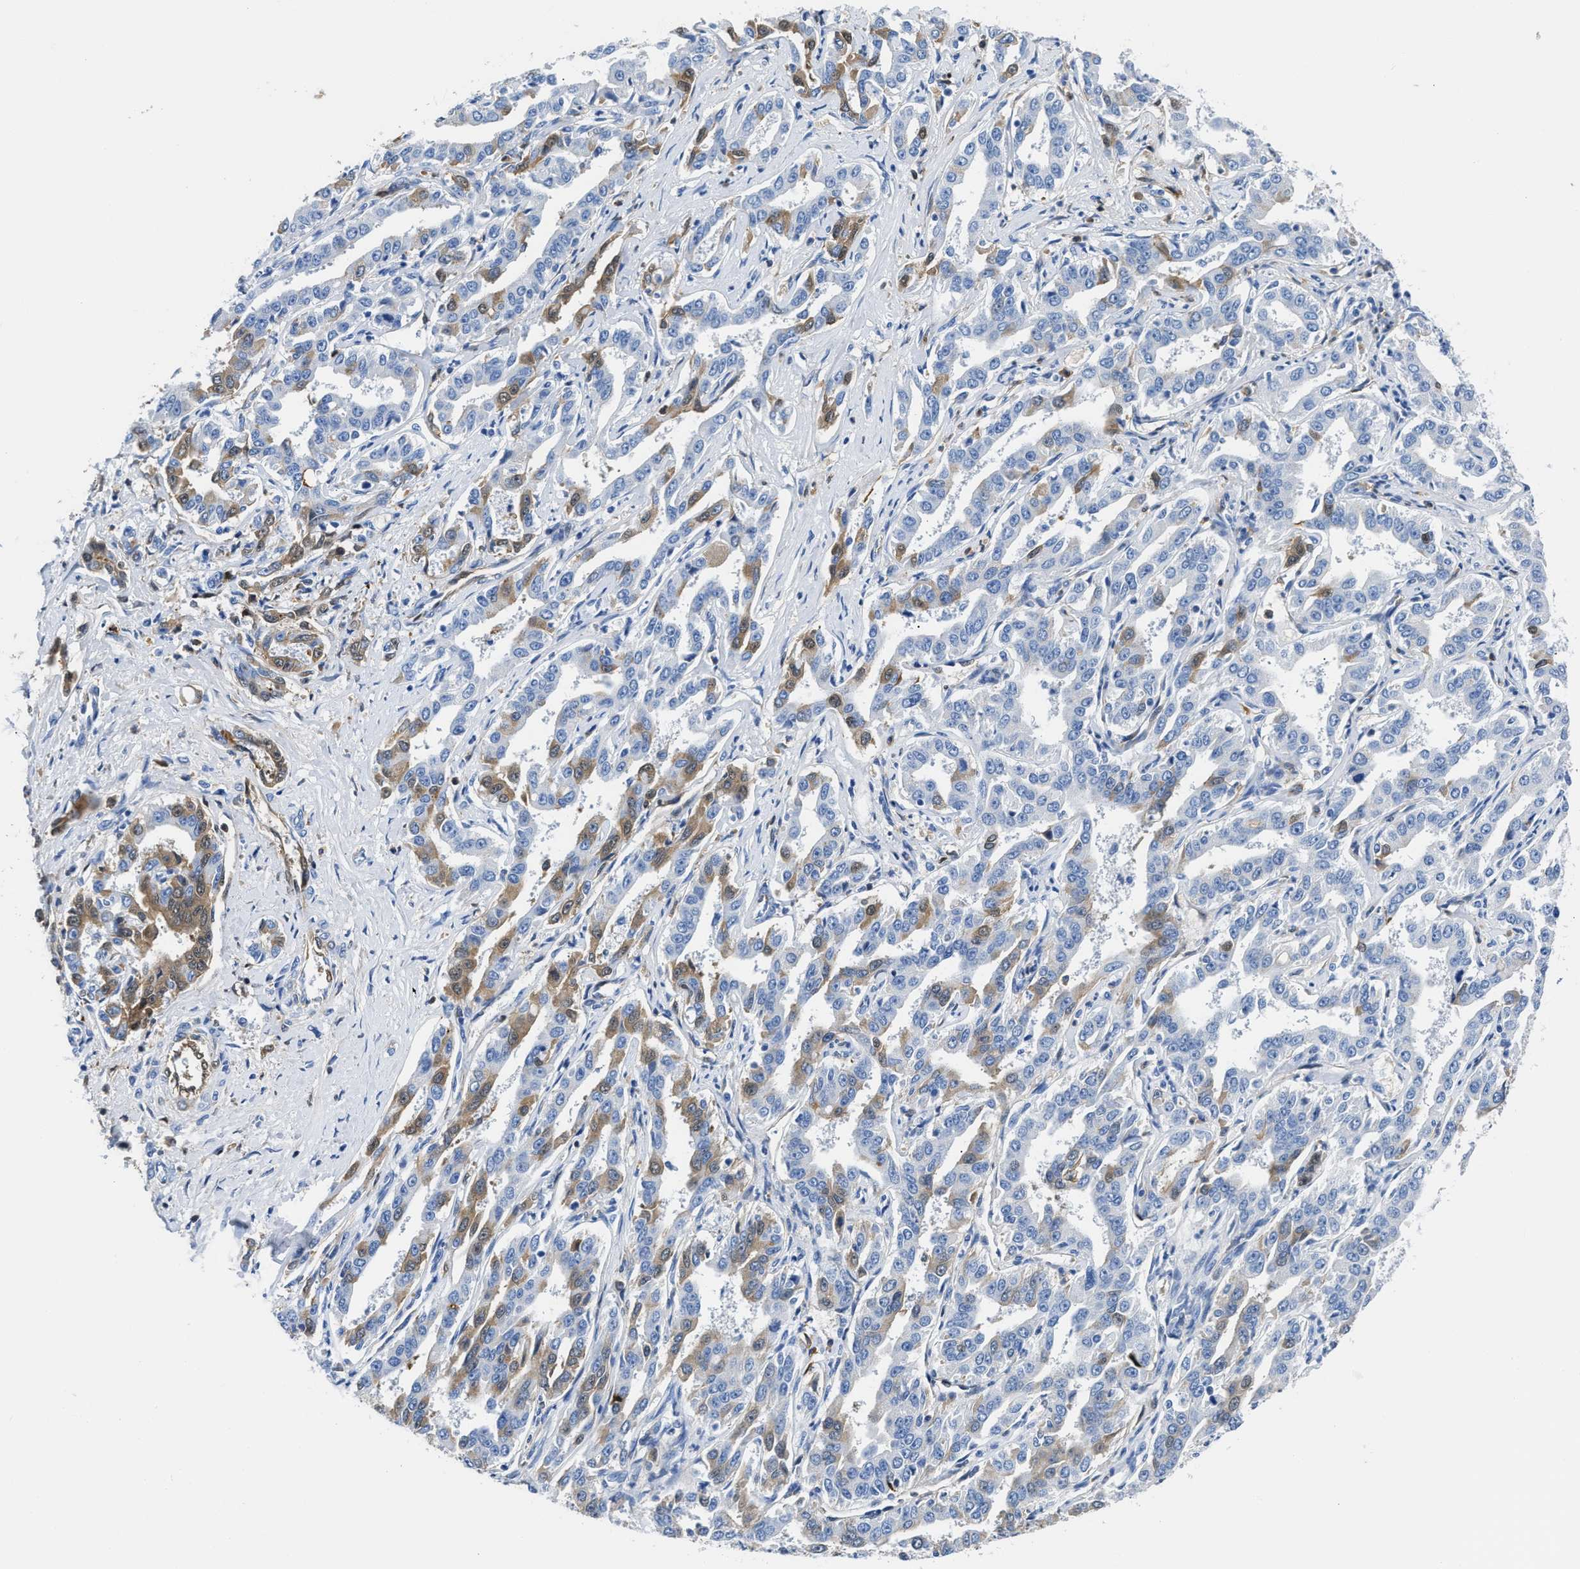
{"staining": {"intensity": "moderate", "quantity": "25%-75%", "location": "cytoplasmic/membranous,nuclear"}, "tissue": "liver cancer", "cell_type": "Tumor cells", "image_type": "cancer", "snomed": [{"axis": "morphology", "description": "Cholangiocarcinoma"}, {"axis": "topography", "description": "Liver"}], "caption": "Immunohistochemistry (IHC) staining of cholangiocarcinoma (liver), which exhibits medium levels of moderate cytoplasmic/membranous and nuclear expression in approximately 25%-75% of tumor cells indicating moderate cytoplasmic/membranous and nuclear protein staining. The staining was performed using DAB (3,3'-diaminobenzidine) (brown) for protein detection and nuclei were counterstained in hematoxylin (blue).", "gene": "GC", "patient": {"sex": "male", "age": 59}}